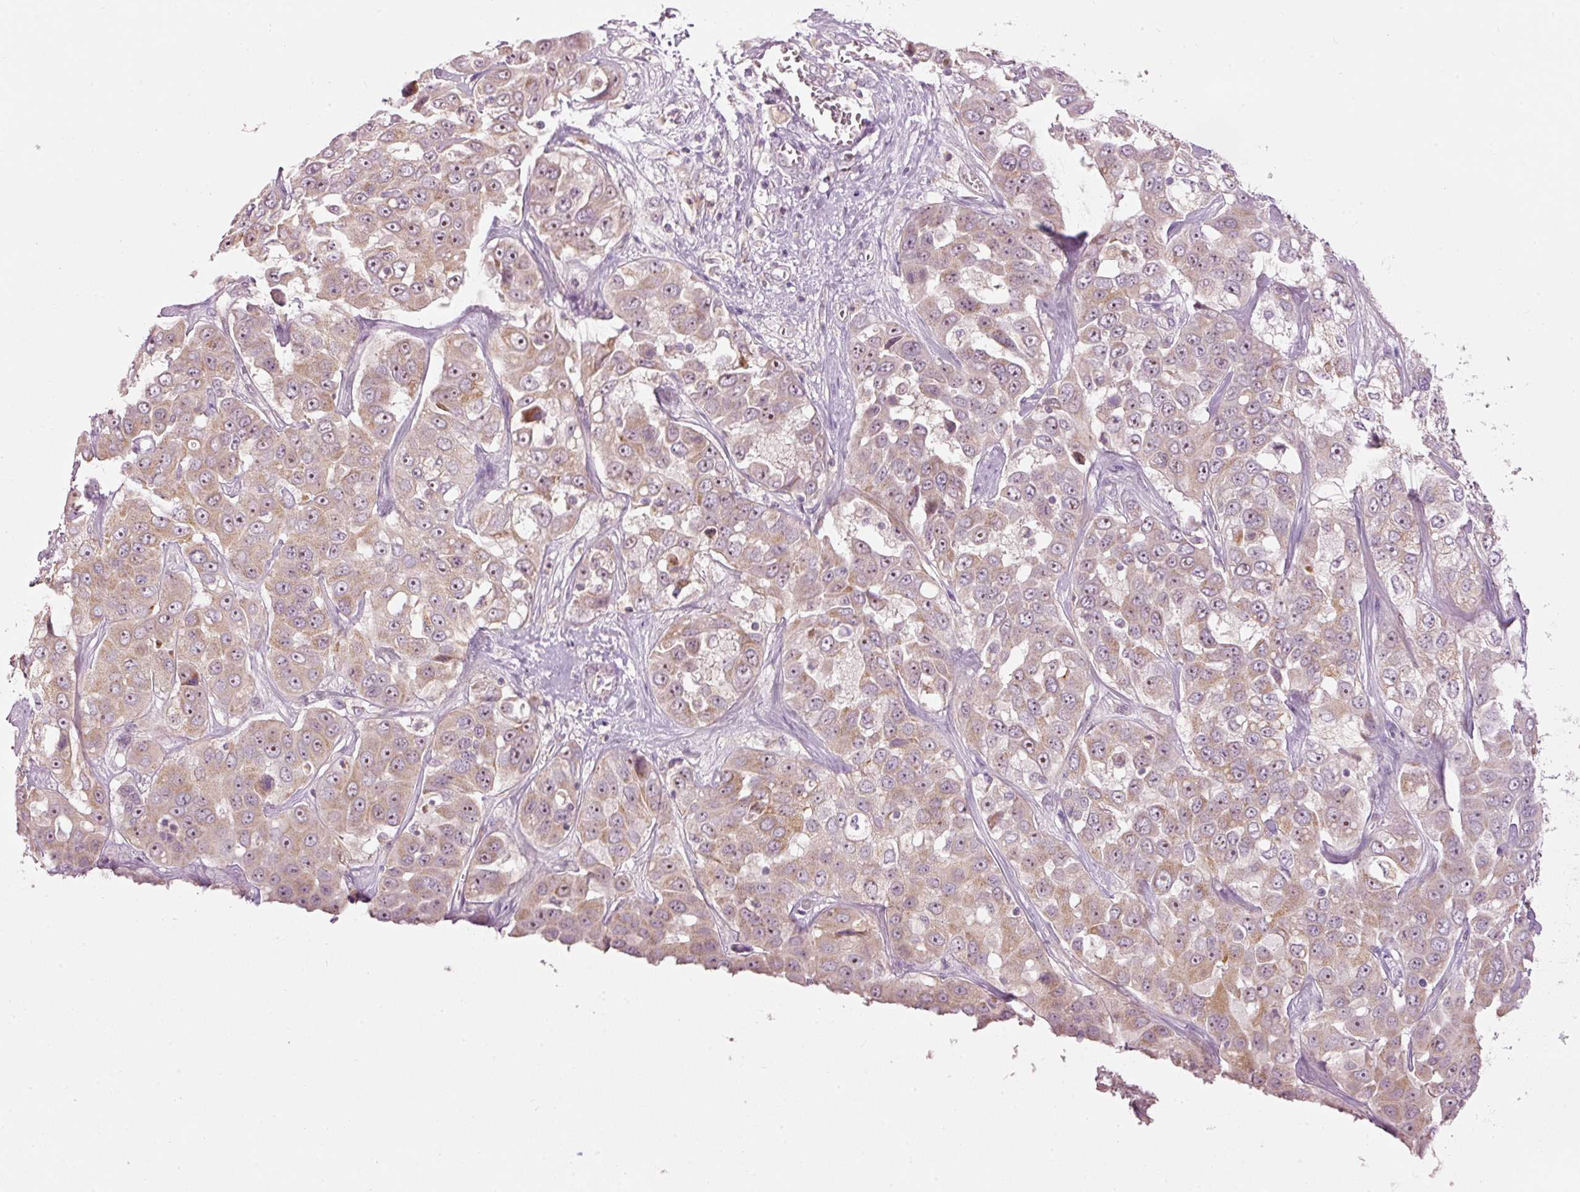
{"staining": {"intensity": "weak", "quantity": ">75%", "location": "cytoplasmic/membranous,nuclear"}, "tissue": "liver cancer", "cell_type": "Tumor cells", "image_type": "cancer", "snomed": [{"axis": "morphology", "description": "Cholangiocarcinoma"}, {"axis": "topography", "description": "Liver"}], "caption": "Brown immunohistochemical staining in liver cancer (cholangiocarcinoma) reveals weak cytoplasmic/membranous and nuclear positivity in about >75% of tumor cells.", "gene": "CDC20B", "patient": {"sex": "female", "age": 52}}